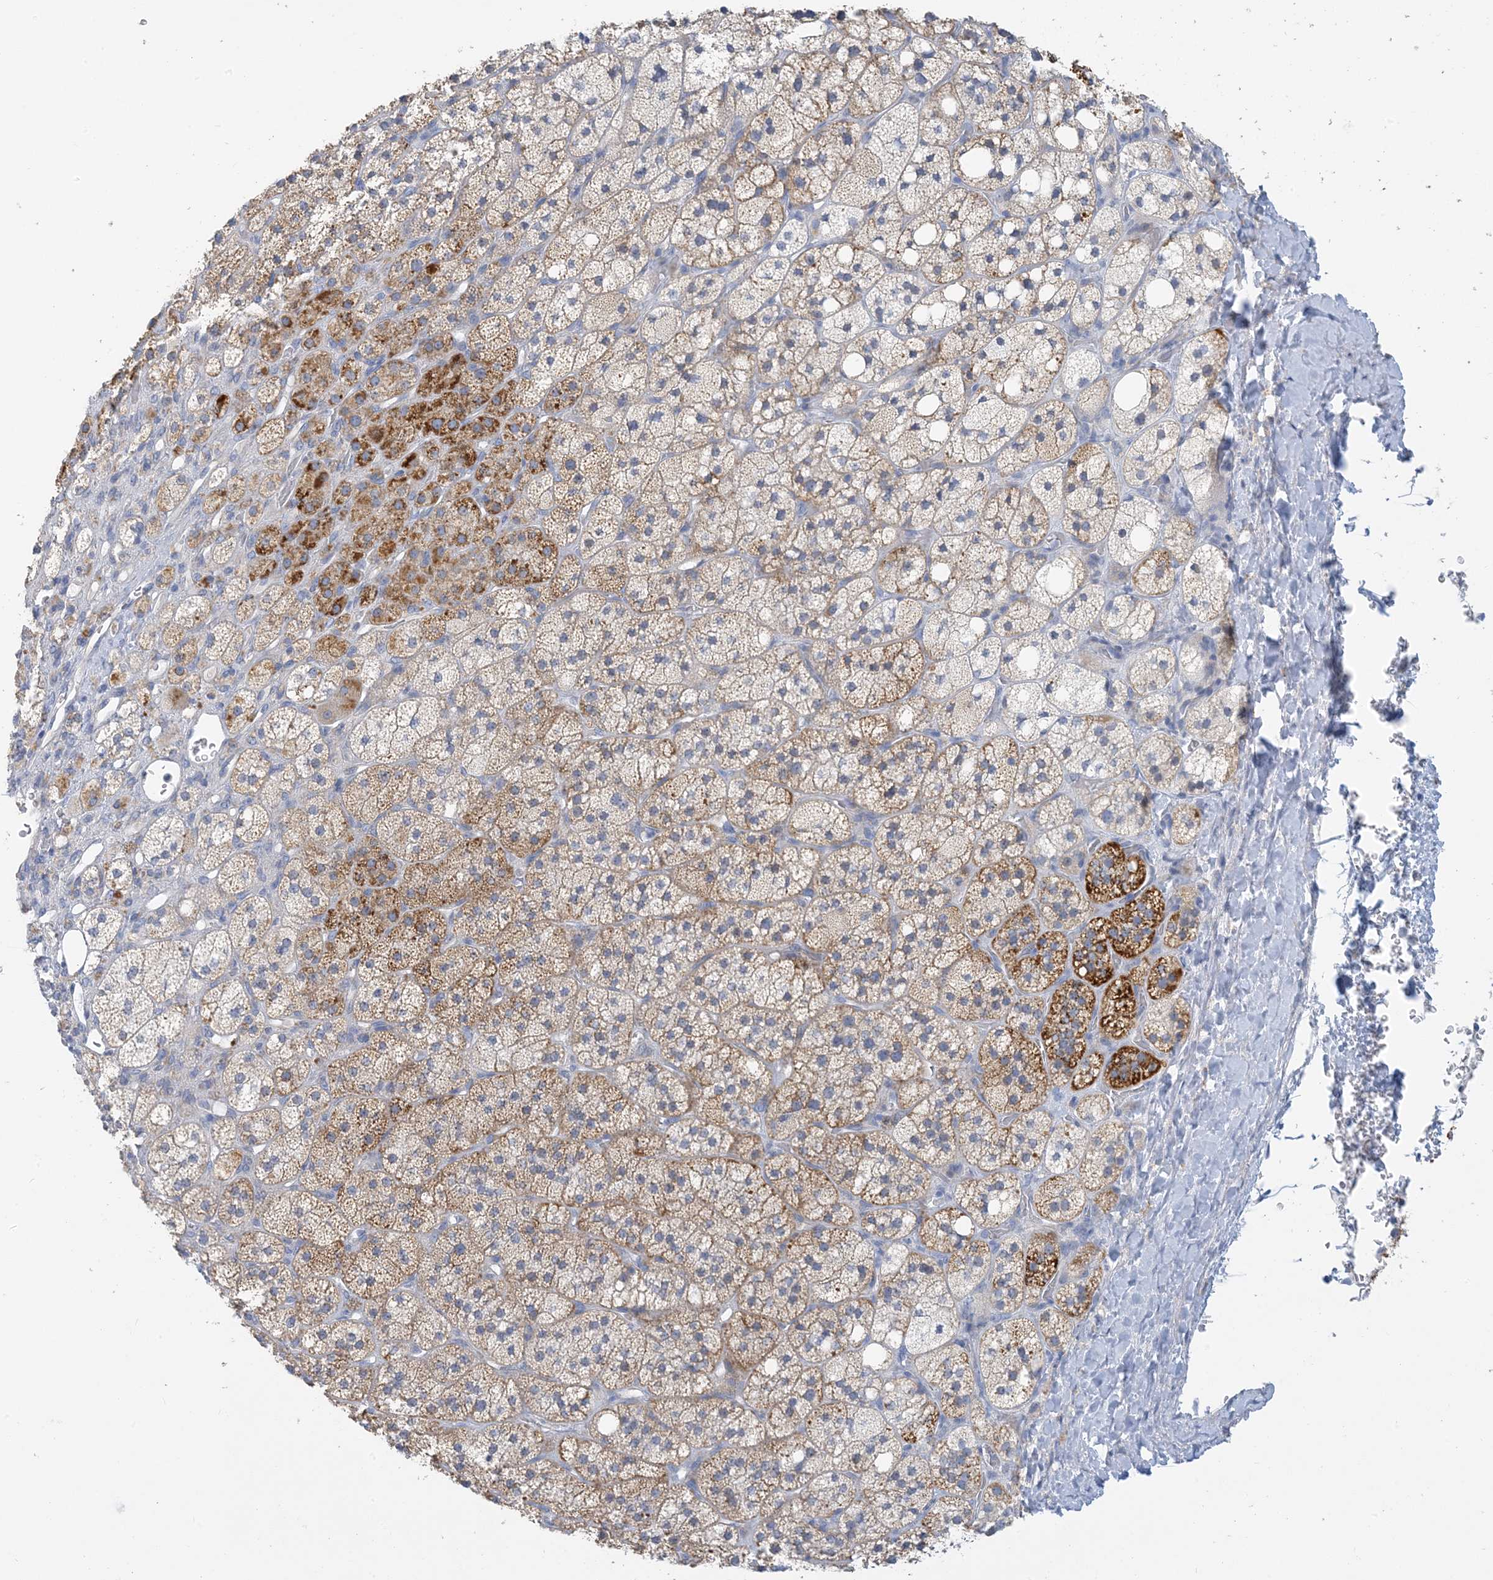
{"staining": {"intensity": "moderate", "quantity": ">75%", "location": "cytoplasmic/membranous"}, "tissue": "adrenal gland", "cell_type": "Glandular cells", "image_type": "normal", "snomed": [{"axis": "morphology", "description": "Normal tissue, NOS"}, {"axis": "topography", "description": "Adrenal gland"}], "caption": "IHC micrograph of normal human adrenal gland stained for a protein (brown), which displays medium levels of moderate cytoplasmic/membranous positivity in approximately >75% of glandular cells.", "gene": "ZCCHC12", "patient": {"sex": "male", "age": 61}}